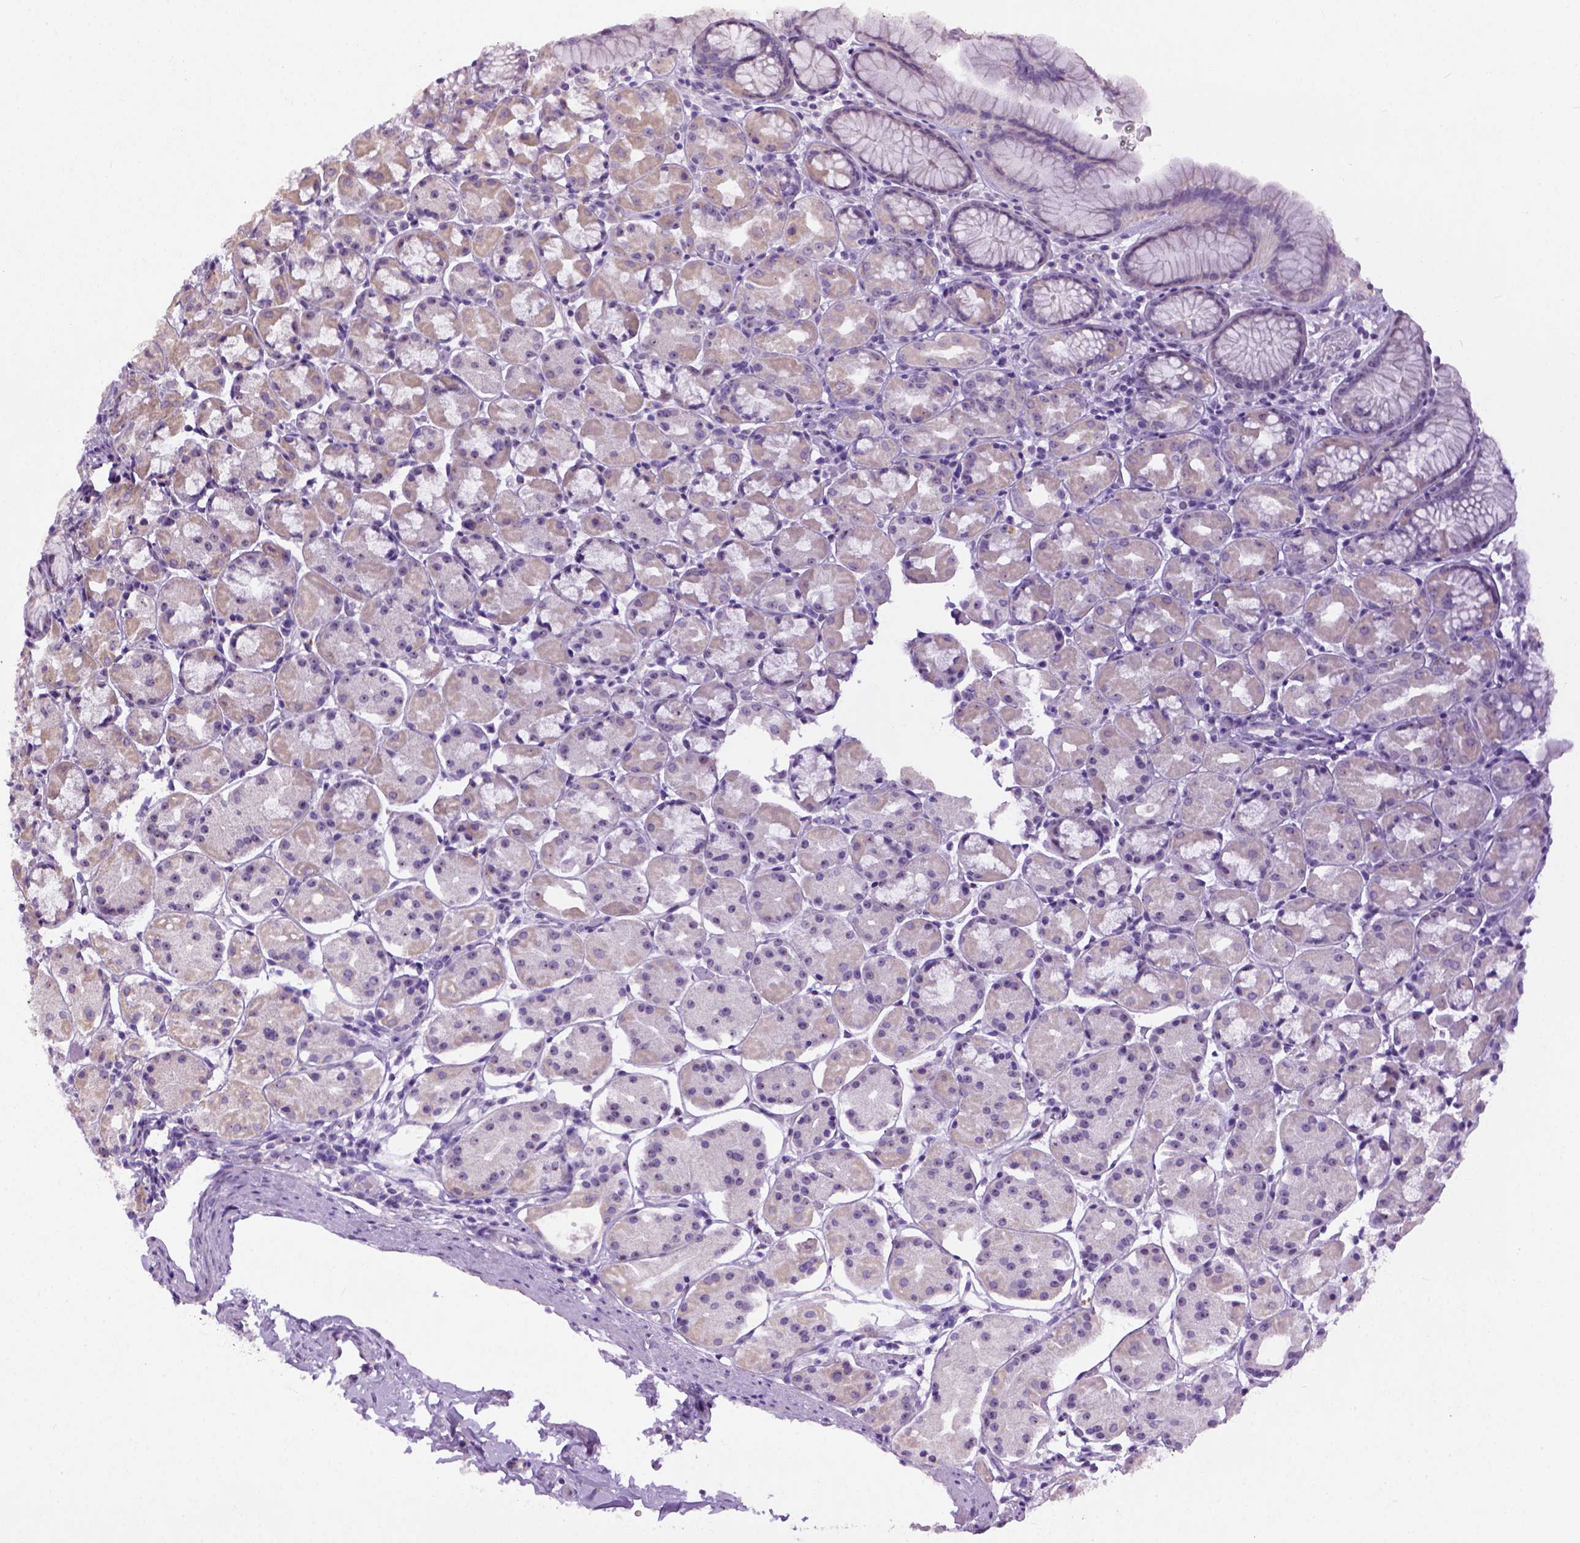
{"staining": {"intensity": "negative", "quantity": "none", "location": "none"}, "tissue": "stomach", "cell_type": "Glandular cells", "image_type": "normal", "snomed": [{"axis": "morphology", "description": "Normal tissue, NOS"}, {"axis": "topography", "description": "Stomach, upper"}], "caption": "Immunohistochemistry (IHC) image of normal stomach: stomach stained with DAB (3,3'-diaminobenzidine) reveals no significant protein positivity in glandular cells.", "gene": "UTP4", "patient": {"sex": "male", "age": 47}}